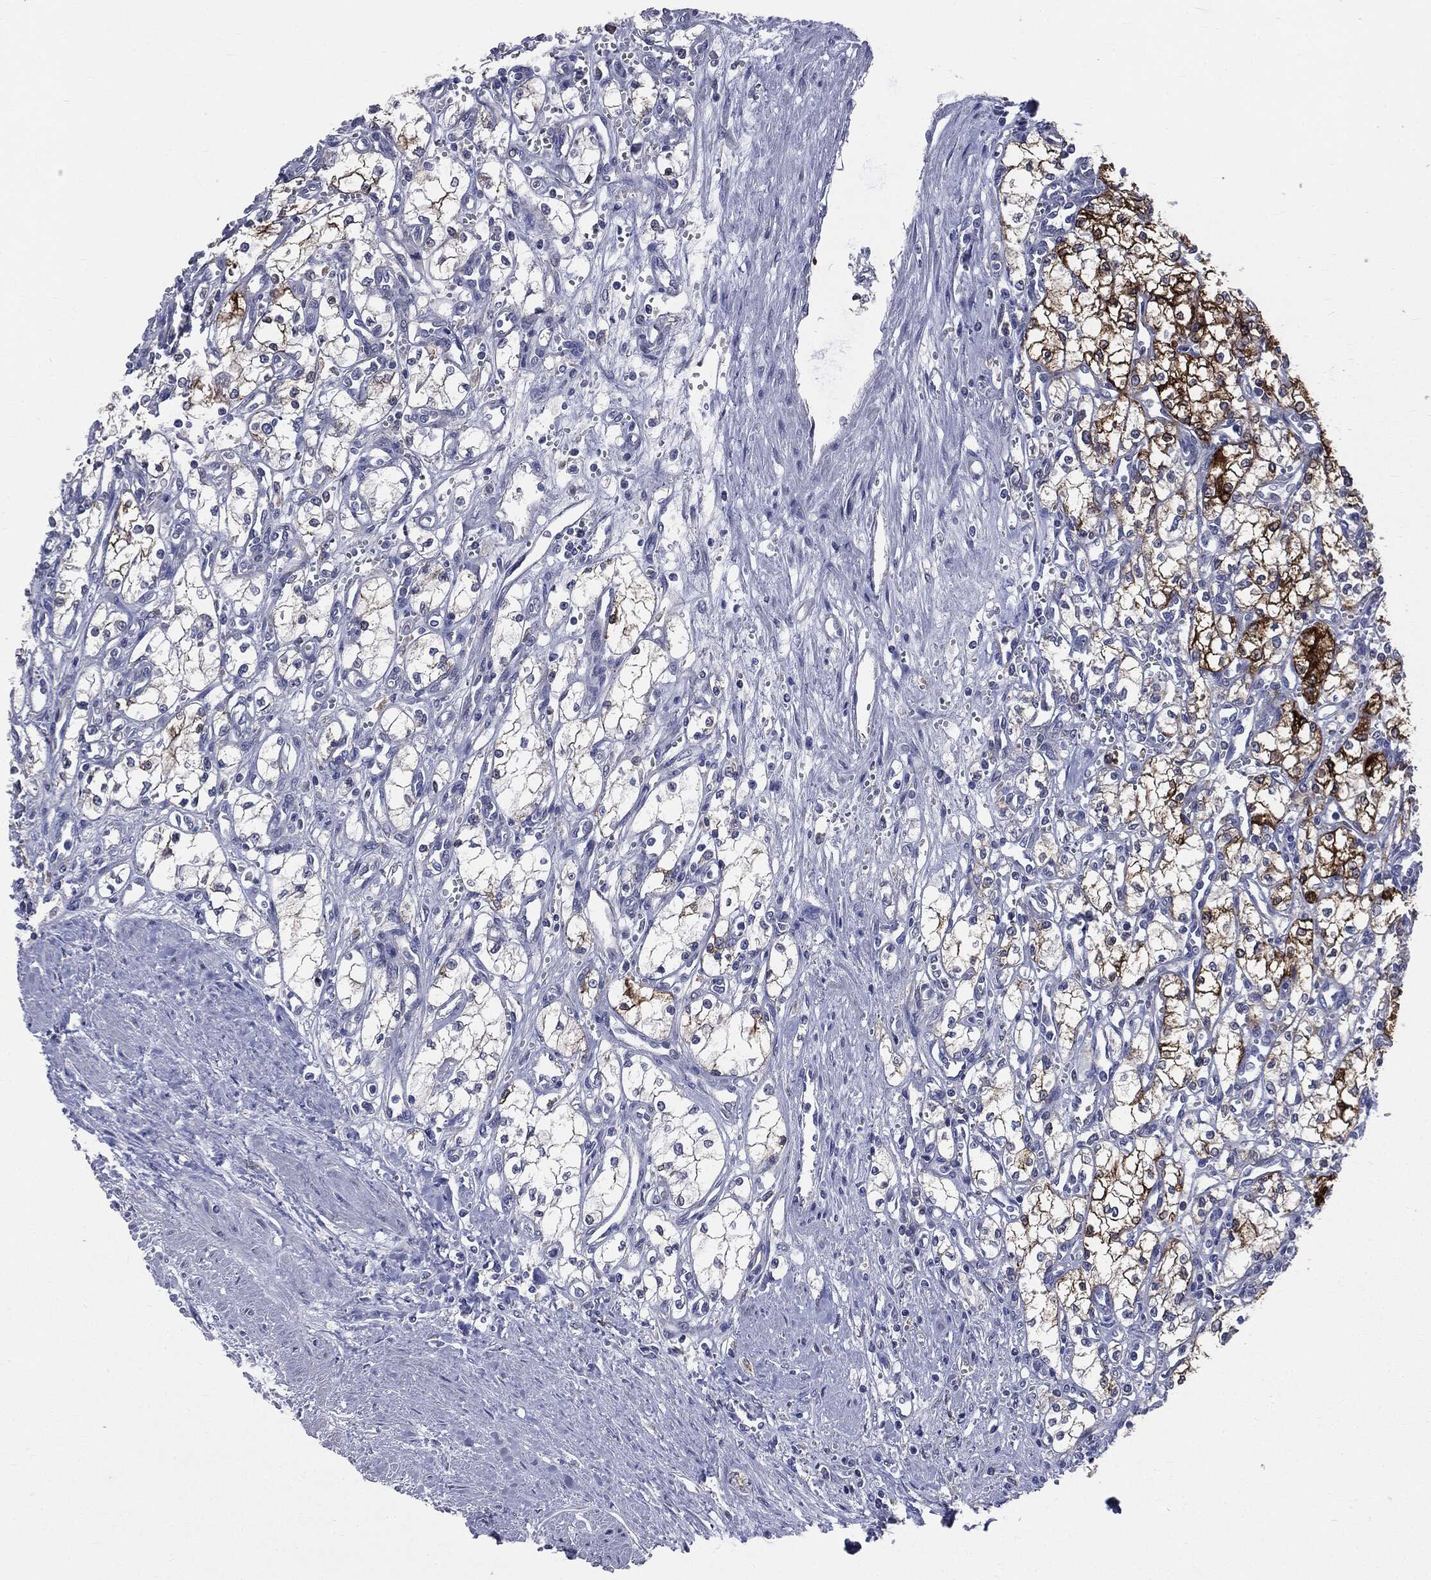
{"staining": {"intensity": "strong", "quantity": "25%-75%", "location": "cytoplasmic/membranous"}, "tissue": "renal cancer", "cell_type": "Tumor cells", "image_type": "cancer", "snomed": [{"axis": "morphology", "description": "Adenocarcinoma, NOS"}, {"axis": "topography", "description": "Kidney"}], "caption": "Tumor cells exhibit high levels of strong cytoplasmic/membranous staining in about 25%-75% of cells in renal cancer (adenocarcinoma).", "gene": "PTGS2", "patient": {"sex": "male", "age": 59}}